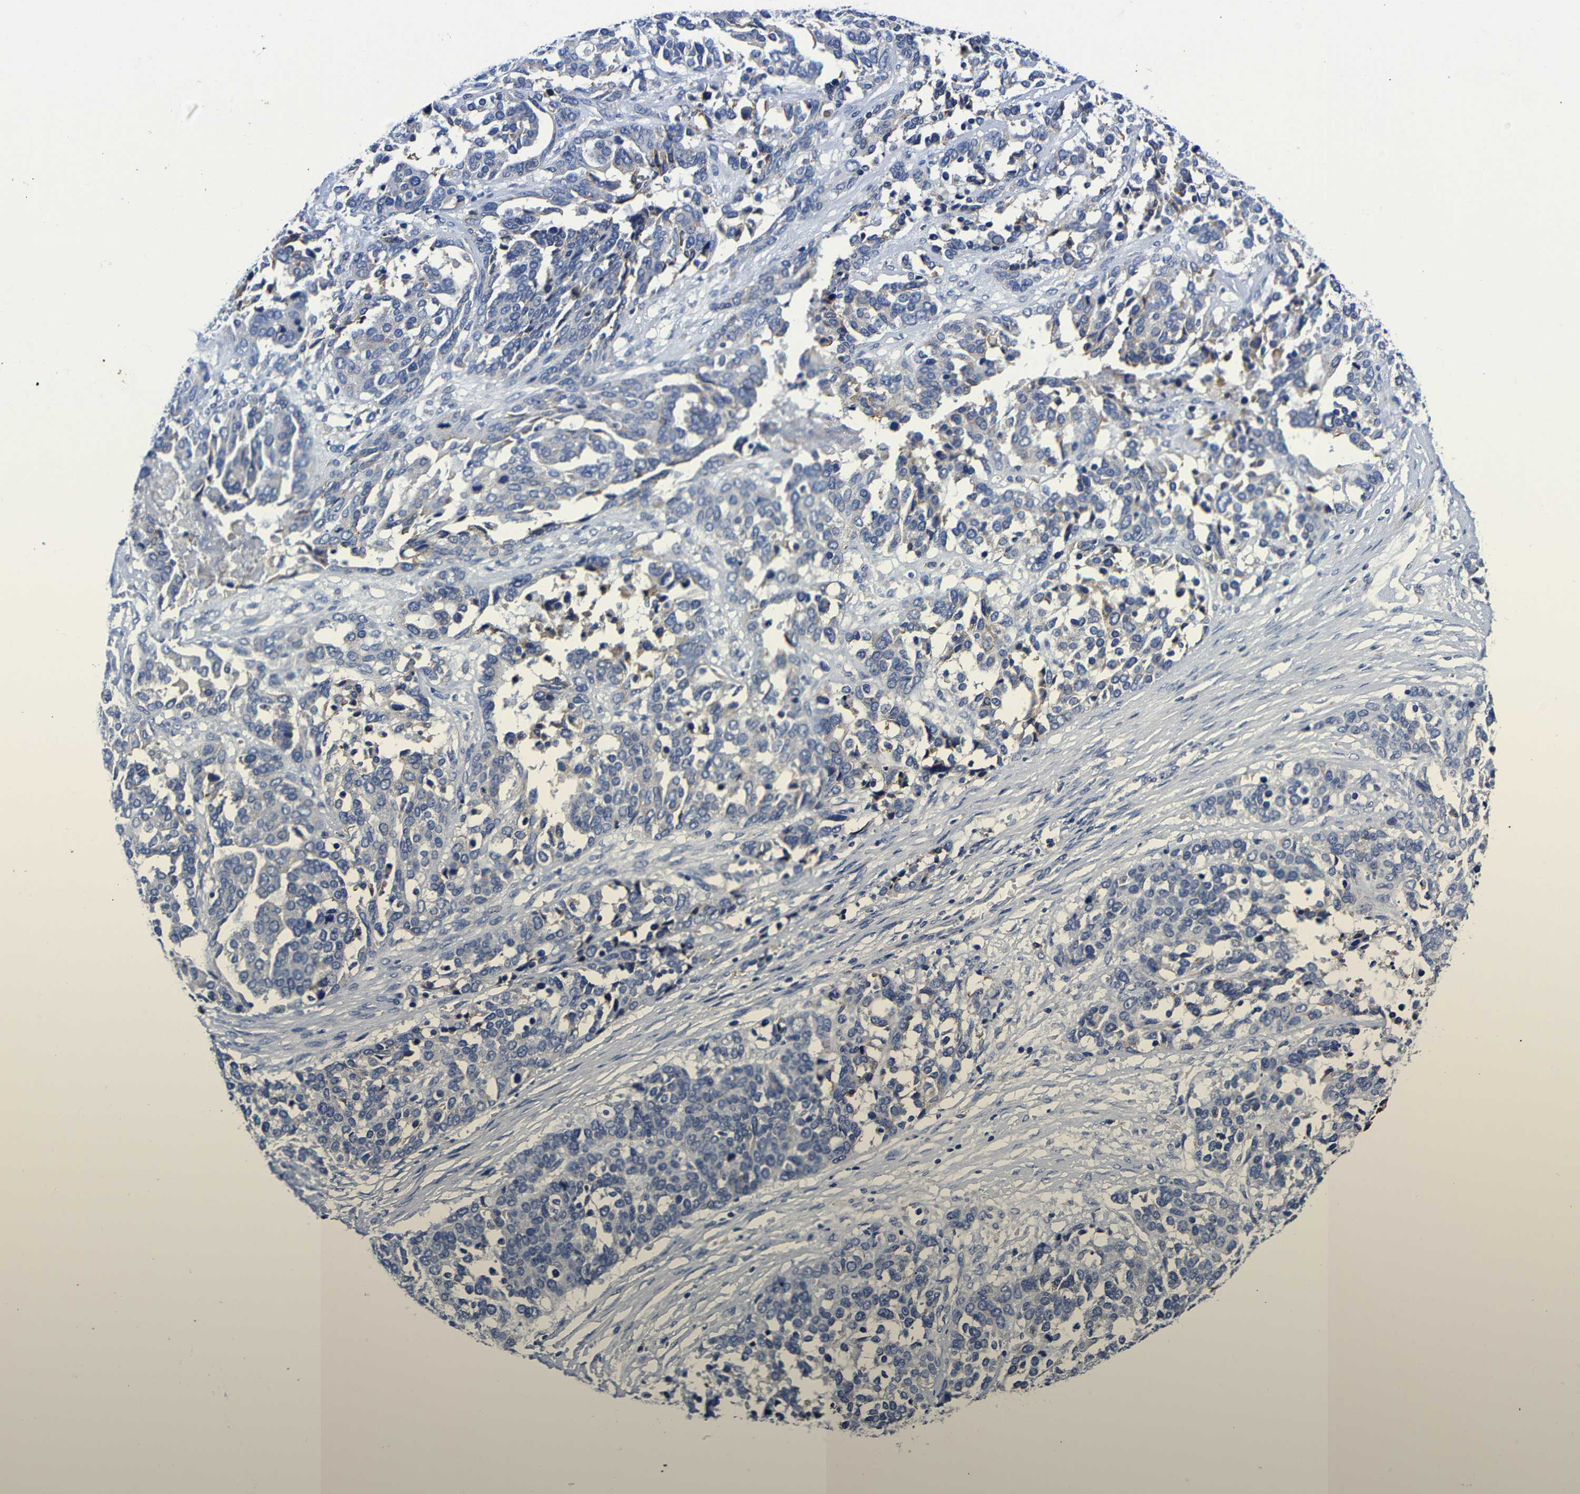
{"staining": {"intensity": "negative", "quantity": "none", "location": "none"}, "tissue": "ovarian cancer", "cell_type": "Tumor cells", "image_type": "cancer", "snomed": [{"axis": "morphology", "description": "Cystadenocarcinoma, serous, NOS"}, {"axis": "topography", "description": "Ovary"}], "caption": "An immunohistochemistry (IHC) micrograph of serous cystadenocarcinoma (ovarian) is shown. There is no staining in tumor cells of serous cystadenocarcinoma (ovarian).", "gene": "CLEC4G", "patient": {"sex": "female", "age": 44}}